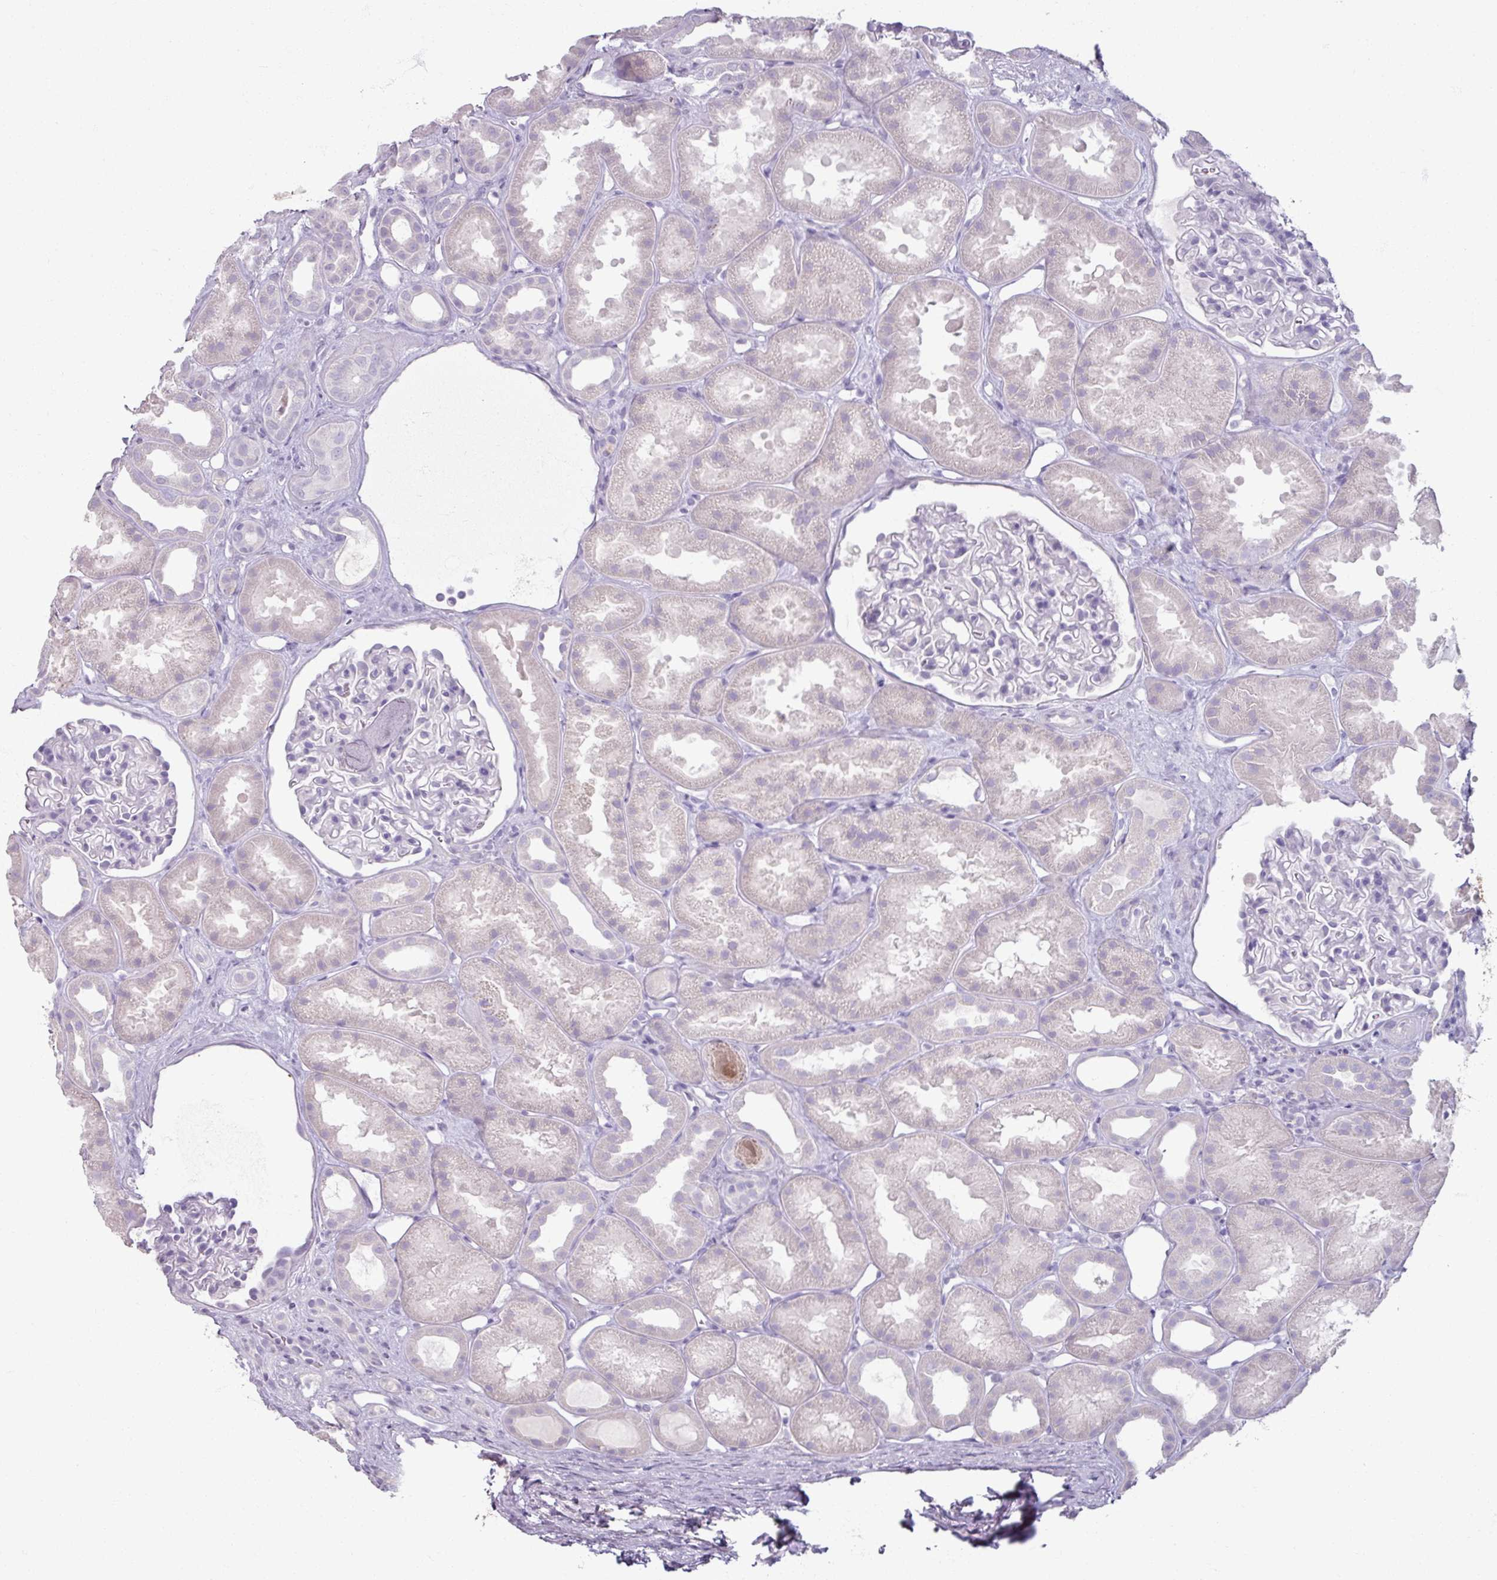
{"staining": {"intensity": "negative", "quantity": "none", "location": "none"}, "tissue": "kidney", "cell_type": "Cells in glomeruli", "image_type": "normal", "snomed": [{"axis": "morphology", "description": "Normal tissue, NOS"}, {"axis": "topography", "description": "Kidney"}], "caption": "Immunohistochemistry (IHC) of unremarkable kidney exhibits no expression in cells in glomeruli.", "gene": "SLC27A5", "patient": {"sex": "male", "age": 61}}